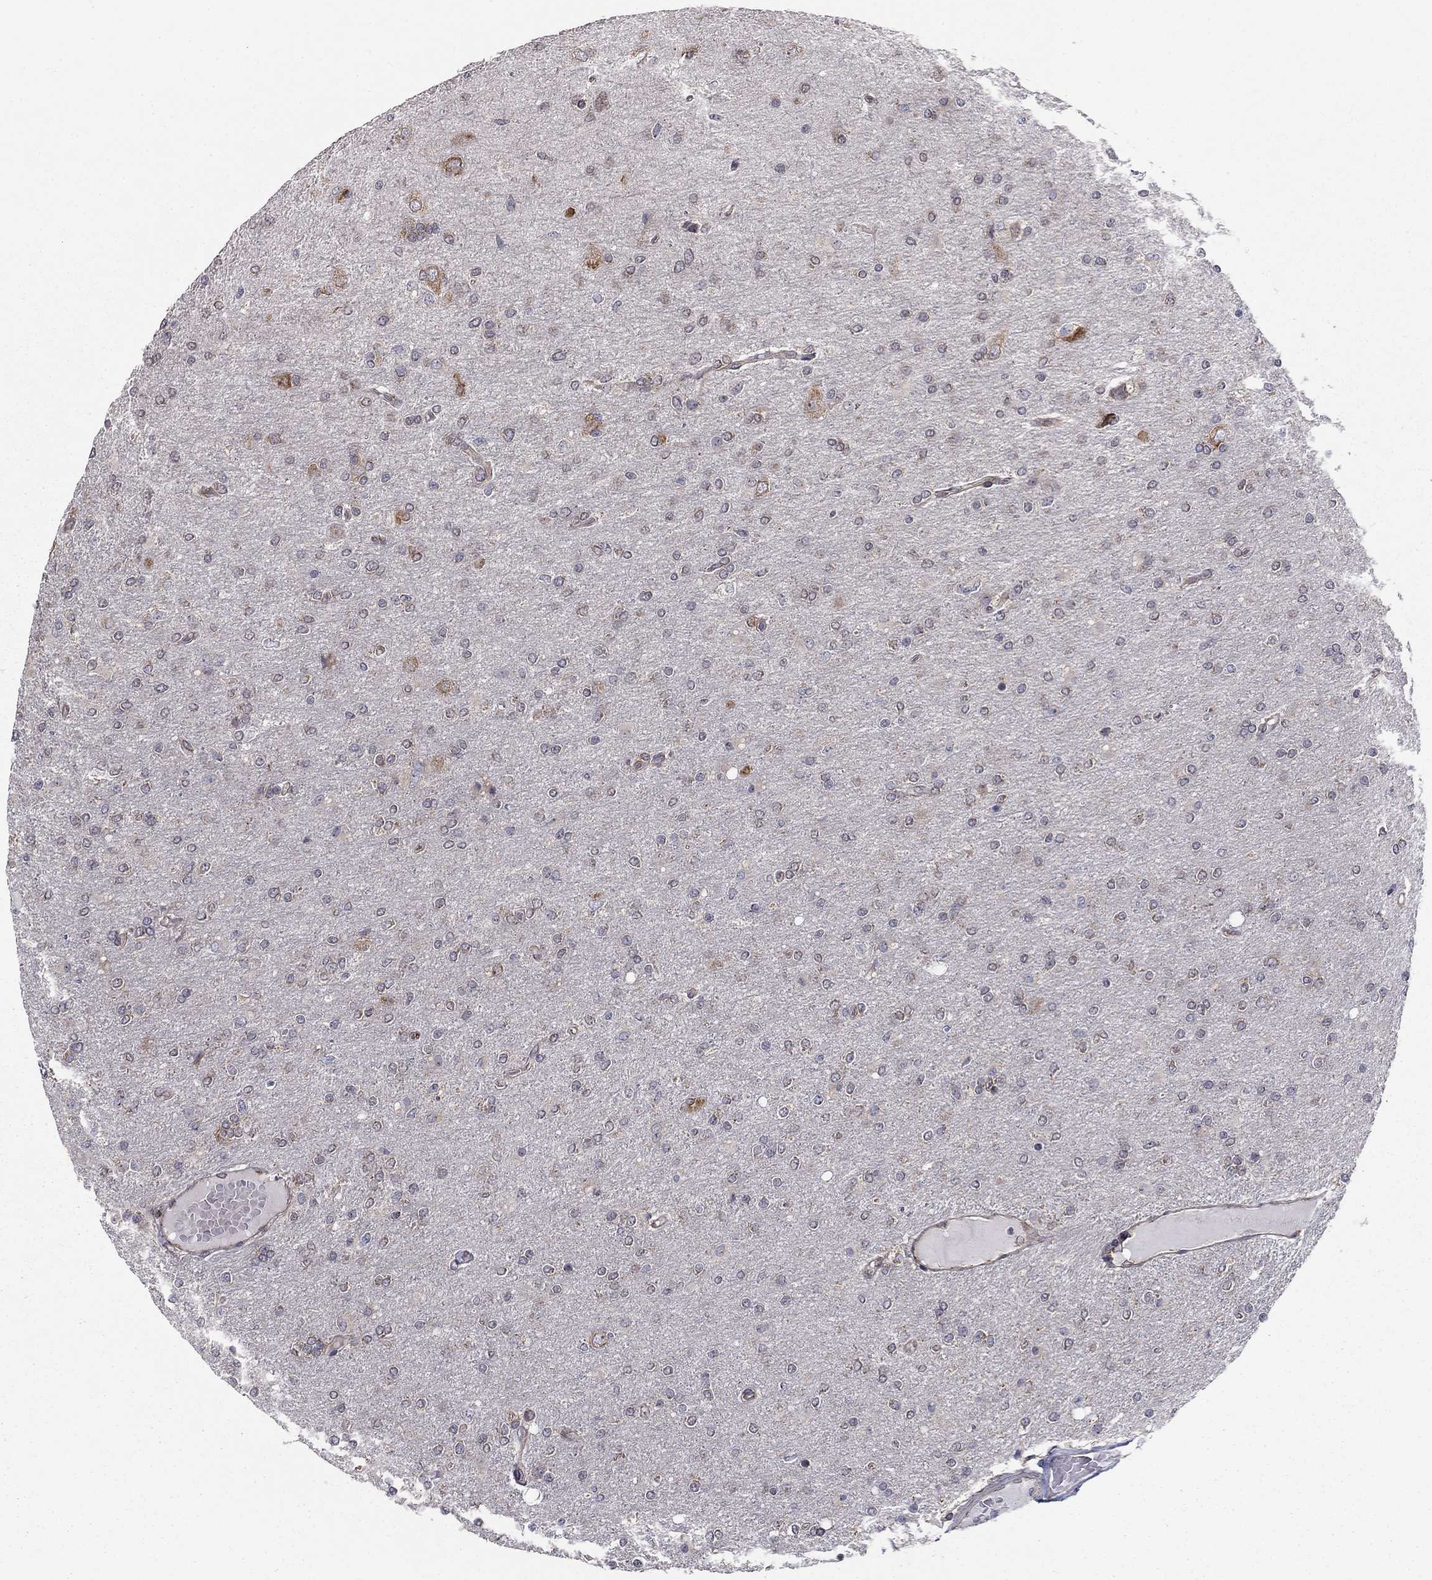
{"staining": {"intensity": "negative", "quantity": "none", "location": "none"}, "tissue": "glioma", "cell_type": "Tumor cells", "image_type": "cancer", "snomed": [{"axis": "morphology", "description": "Glioma, malignant, High grade"}, {"axis": "topography", "description": "Cerebral cortex"}], "caption": "DAB immunohistochemical staining of glioma reveals no significant positivity in tumor cells.", "gene": "NKIRAS1", "patient": {"sex": "male", "age": 70}}